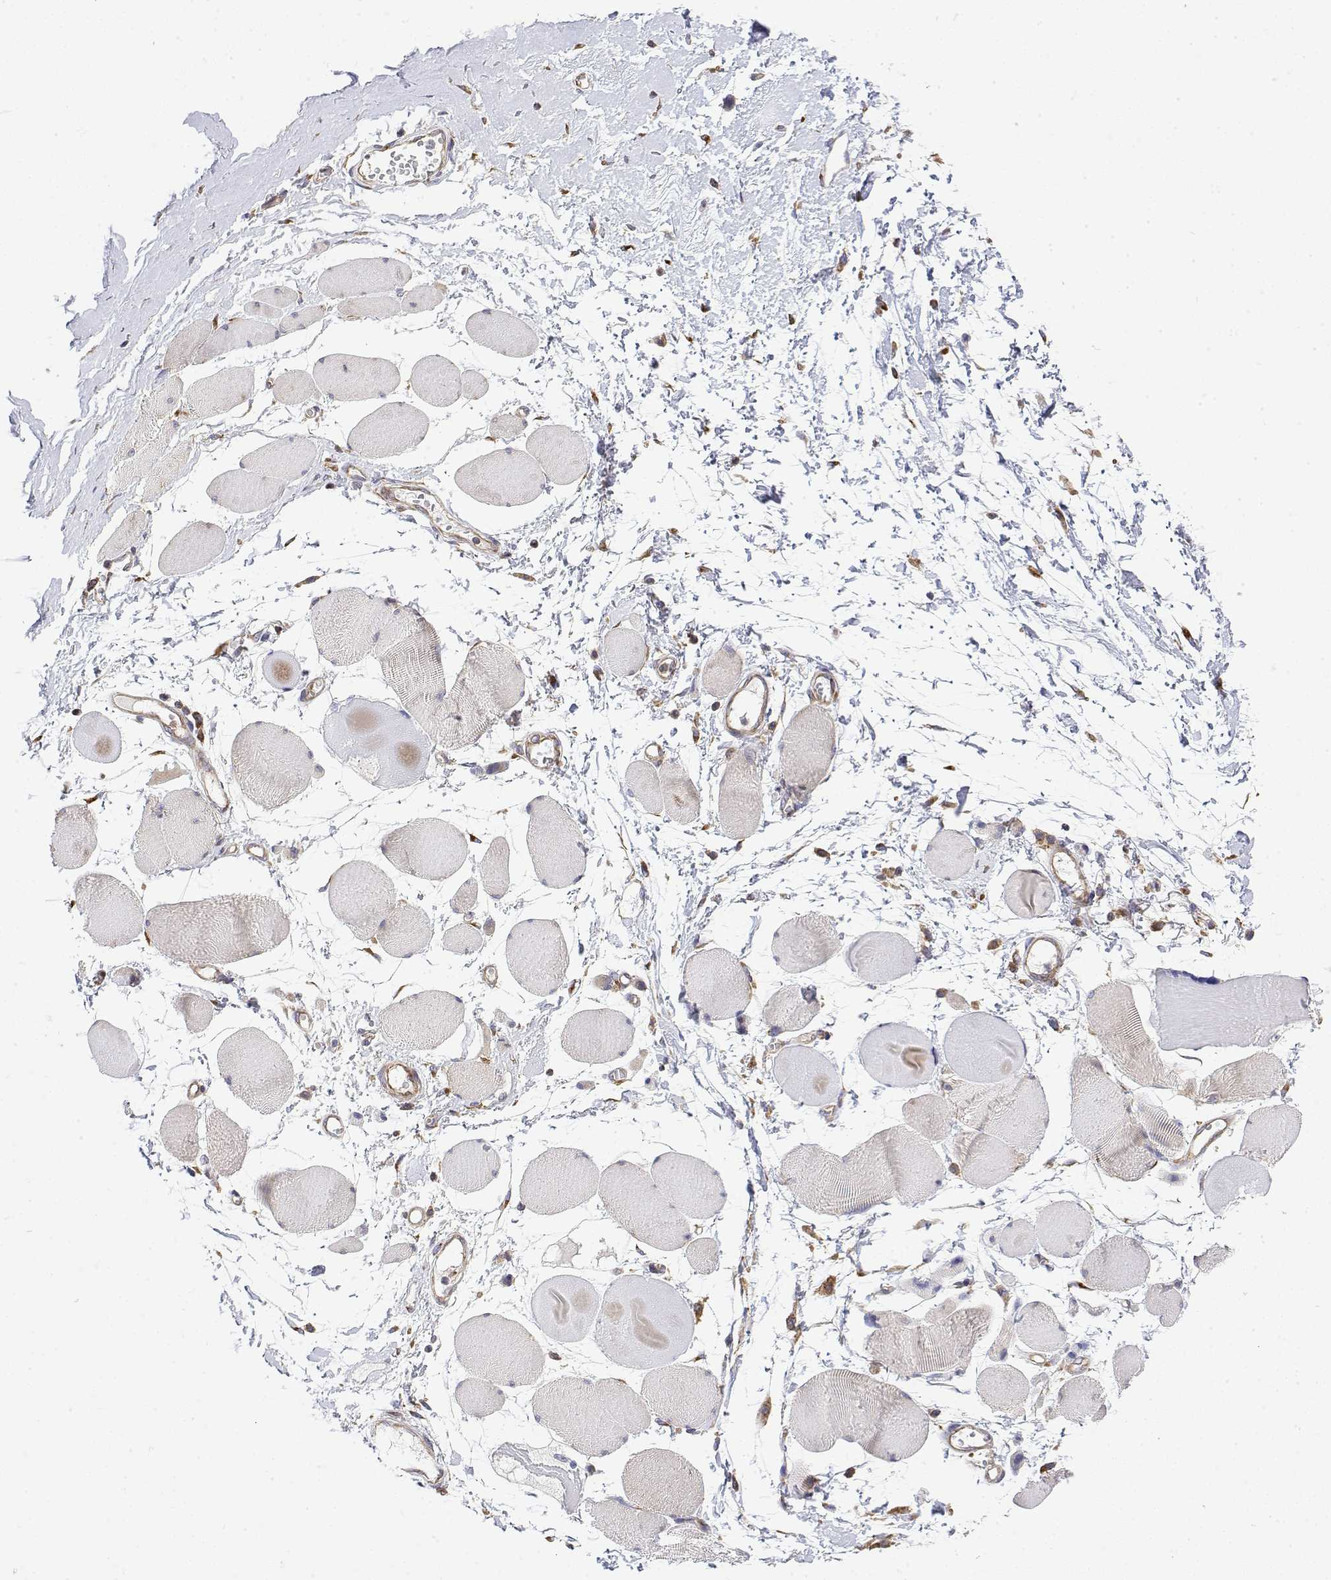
{"staining": {"intensity": "weak", "quantity": "<25%", "location": "cytoplasmic/membranous"}, "tissue": "skeletal muscle", "cell_type": "Myocytes", "image_type": "normal", "snomed": [{"axis": "morphology", "description": "Normal tissue, NOS"}, {"axis": "topography", "description": "Skeletal muscle"}], "caption": "Immunohistochemistry histopathology image of benign skeletal muscle: skeletal muscle stained with DAB (3,3'-diaminobenzidine) displays no significant protein expression in myocytes.", "gene": "EEF1G", "patient": {"sex": "female", "age": 75}}